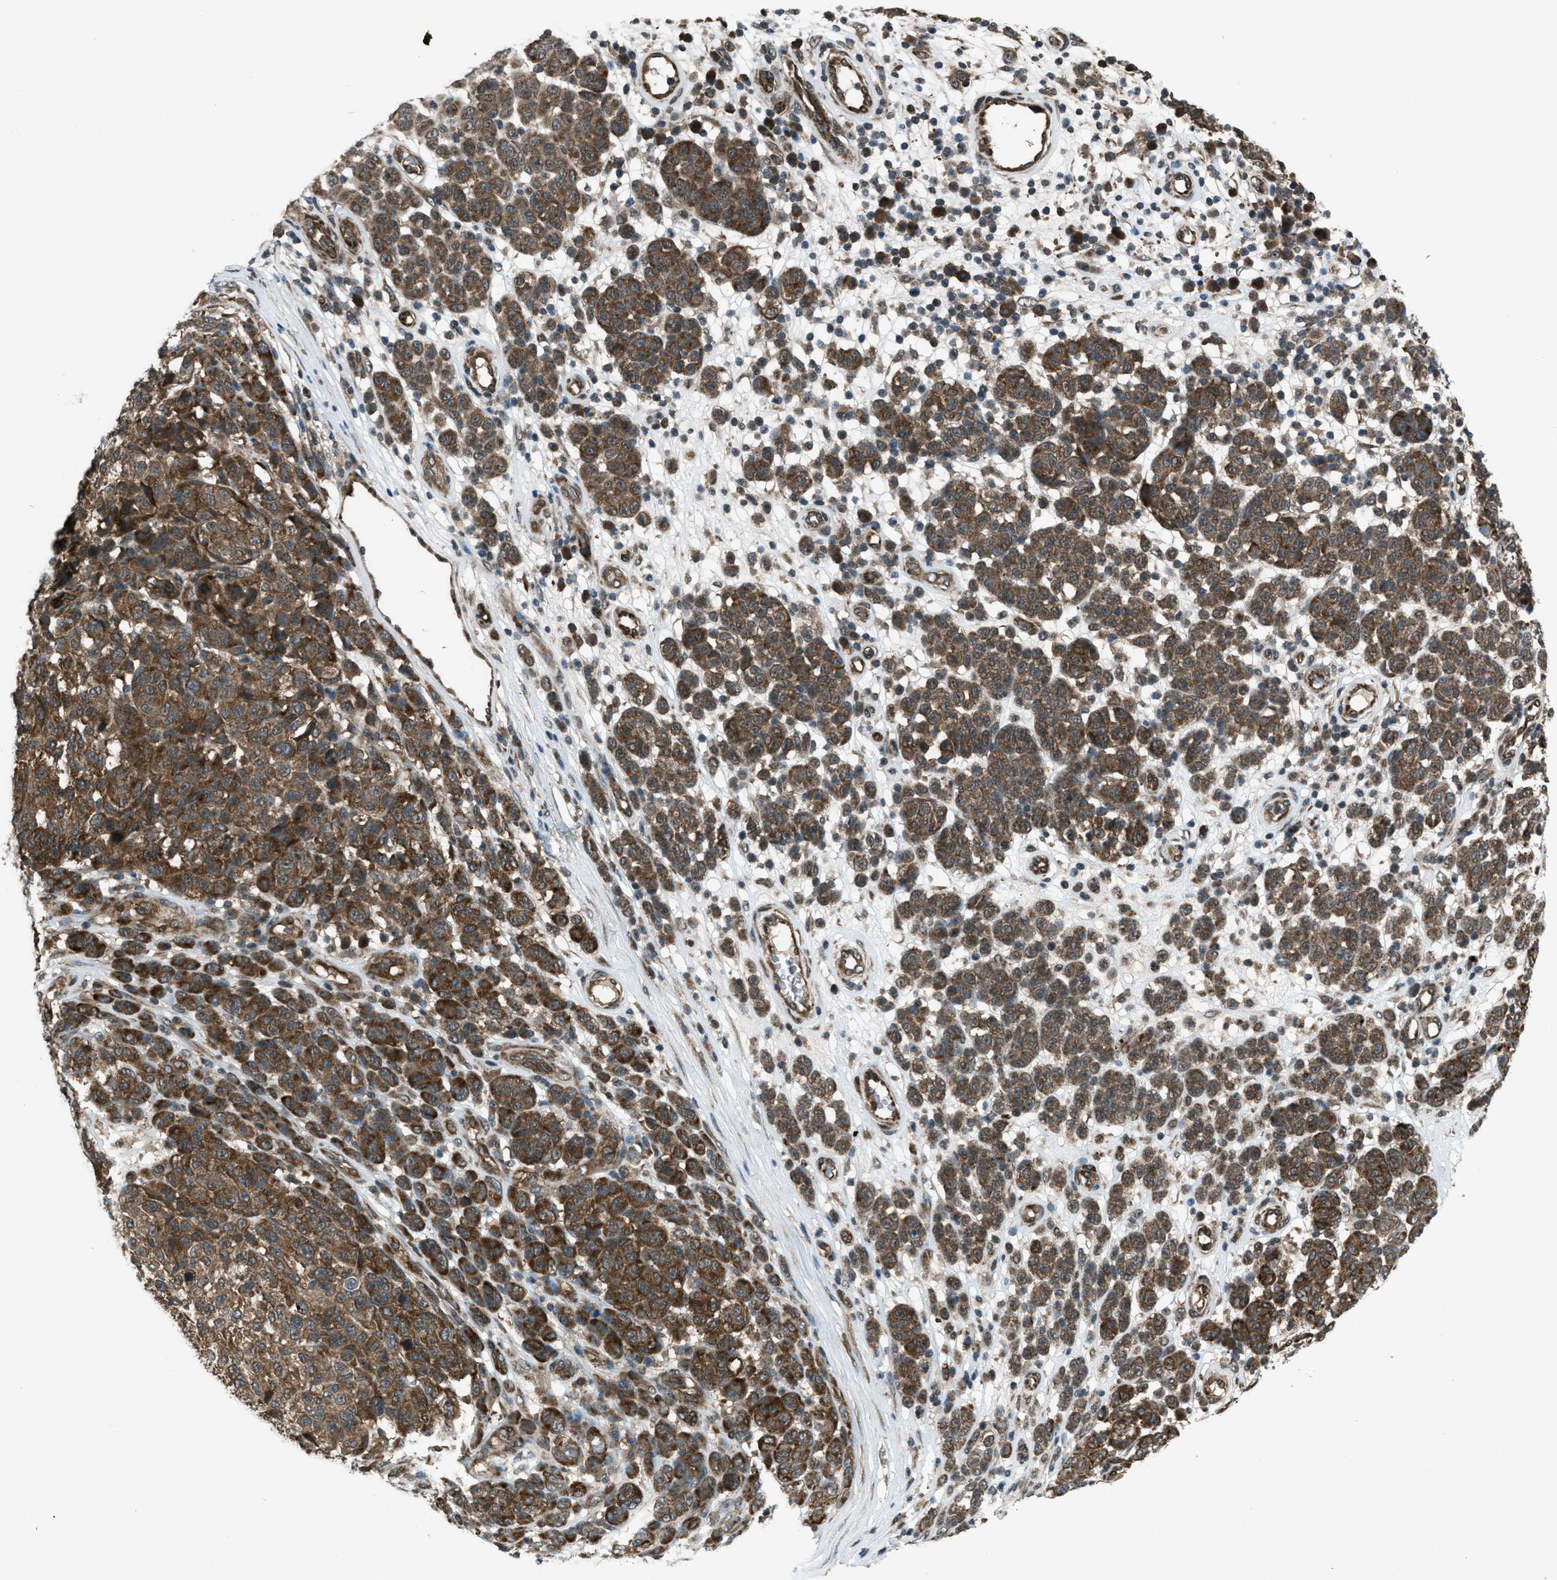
{"staining": {"intensity": "strong", "quantity": "25%-75%", "location": "cytoplasmic/membranous"}, "tissue": "melanoma", "cell_type": "Tumor cells", "image_type": "cancer", "snomed": [{"axis": "morphology", "description": "Malignant melanoma, NOS"}, {"axis": "topography", "description": "Skin"}], "caption": "This photomicrograph exhibits melanoma stained with immunohistochemistry to label a protein in brown. The cytoplasmic/membranous of tumor cells show strong positivity for the protein. Nuclei are counter-stained blue.", "gene": "ASAP2", "patient": {"sex": "male", "age": 59}}